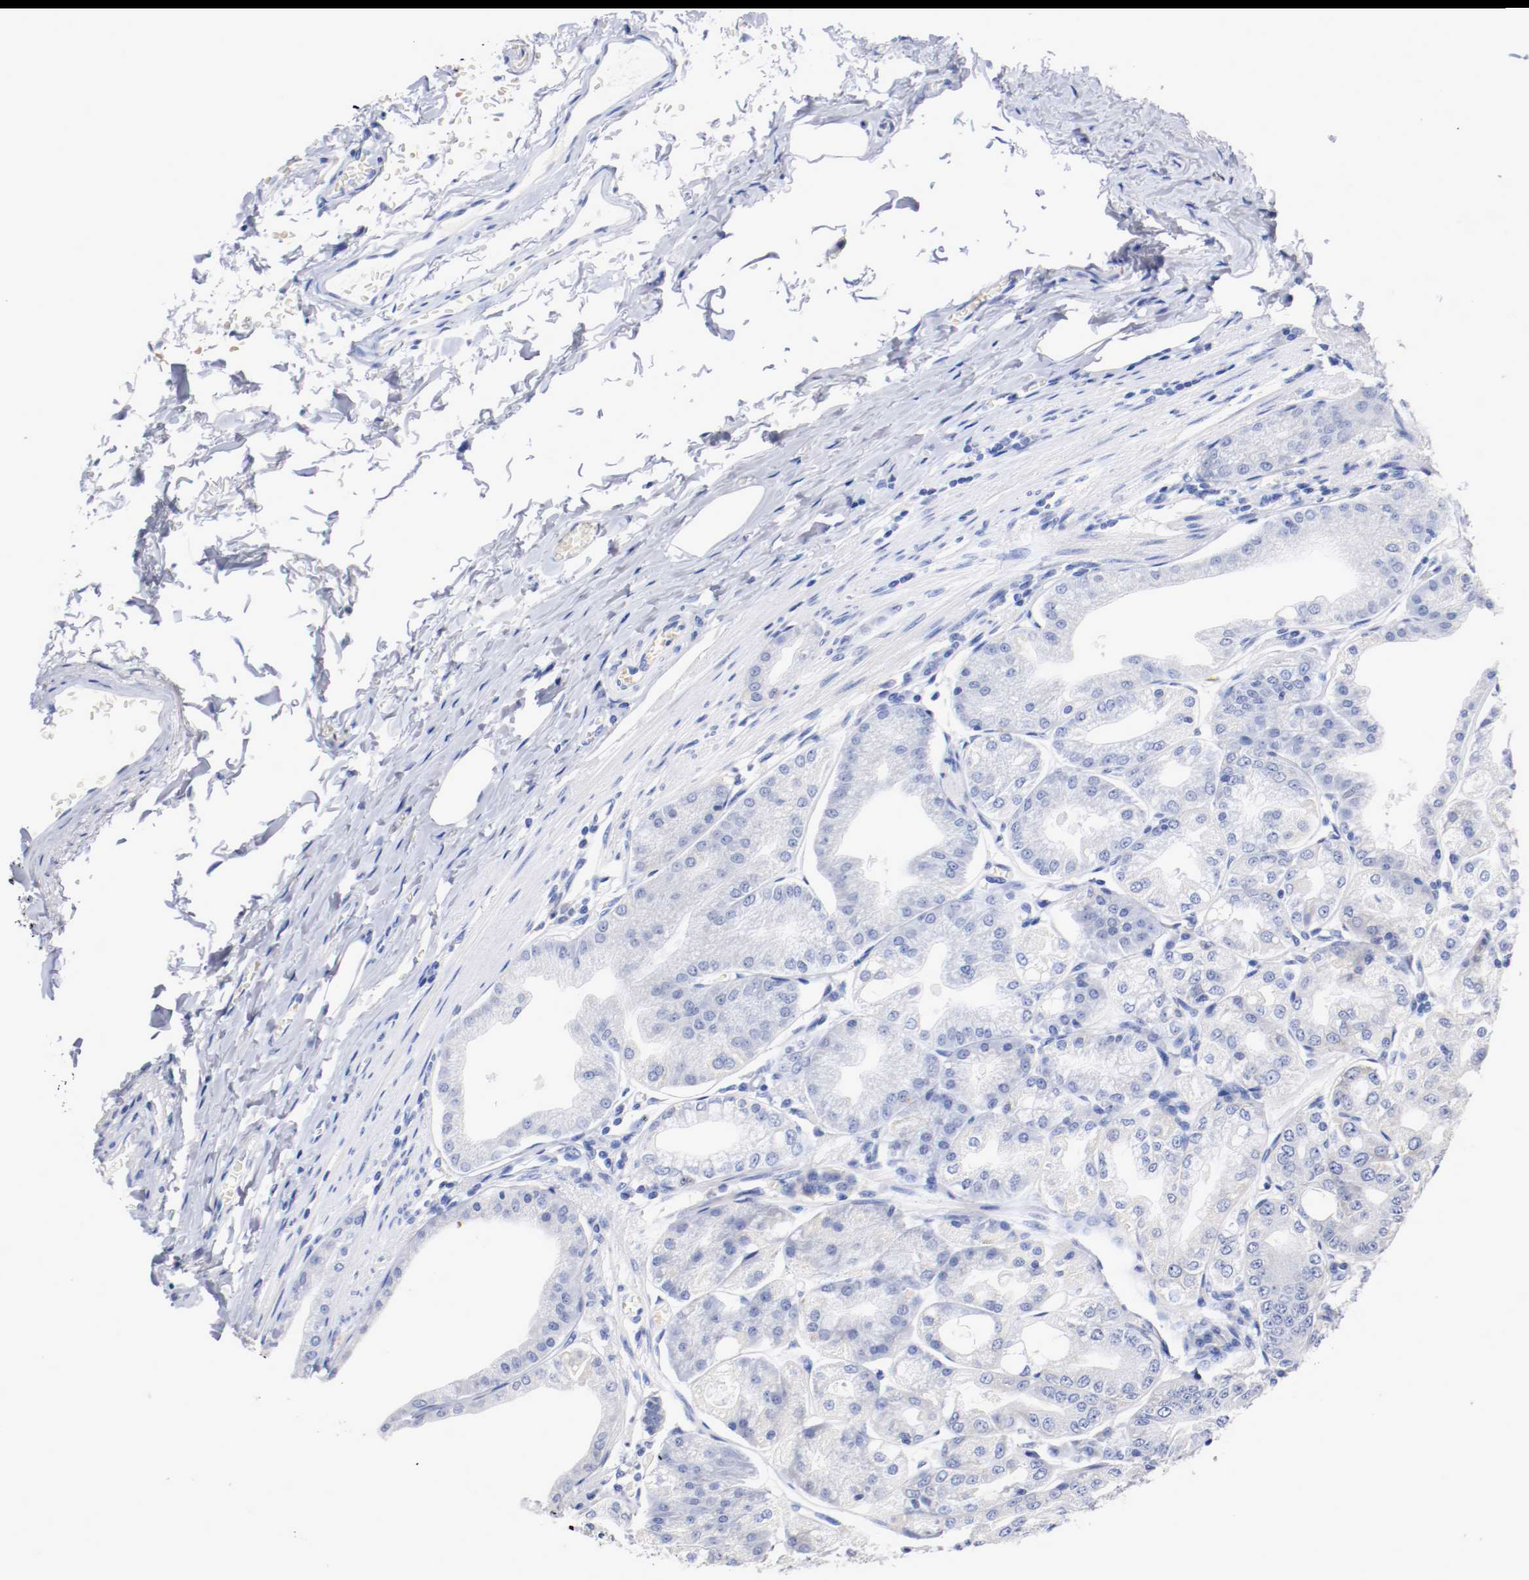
{"staining": {"intensity": "negative", "quantity": "none", "location": "none"}, "tissue": "stomach", "cell_type": "Glandular cells", "image_type": "normal", "snomed": [{"axis": "morphology", "description": "Normal tissue, NOS"}, {"axis": "topography", "description": "Stomach, lower"}], "caption": "Human stomach stained for a protein using immunohistochemistry reveals no staining in glandular cells.", "gene": "FGFBP1", "patient": {"sex": "male", "age": 71}}